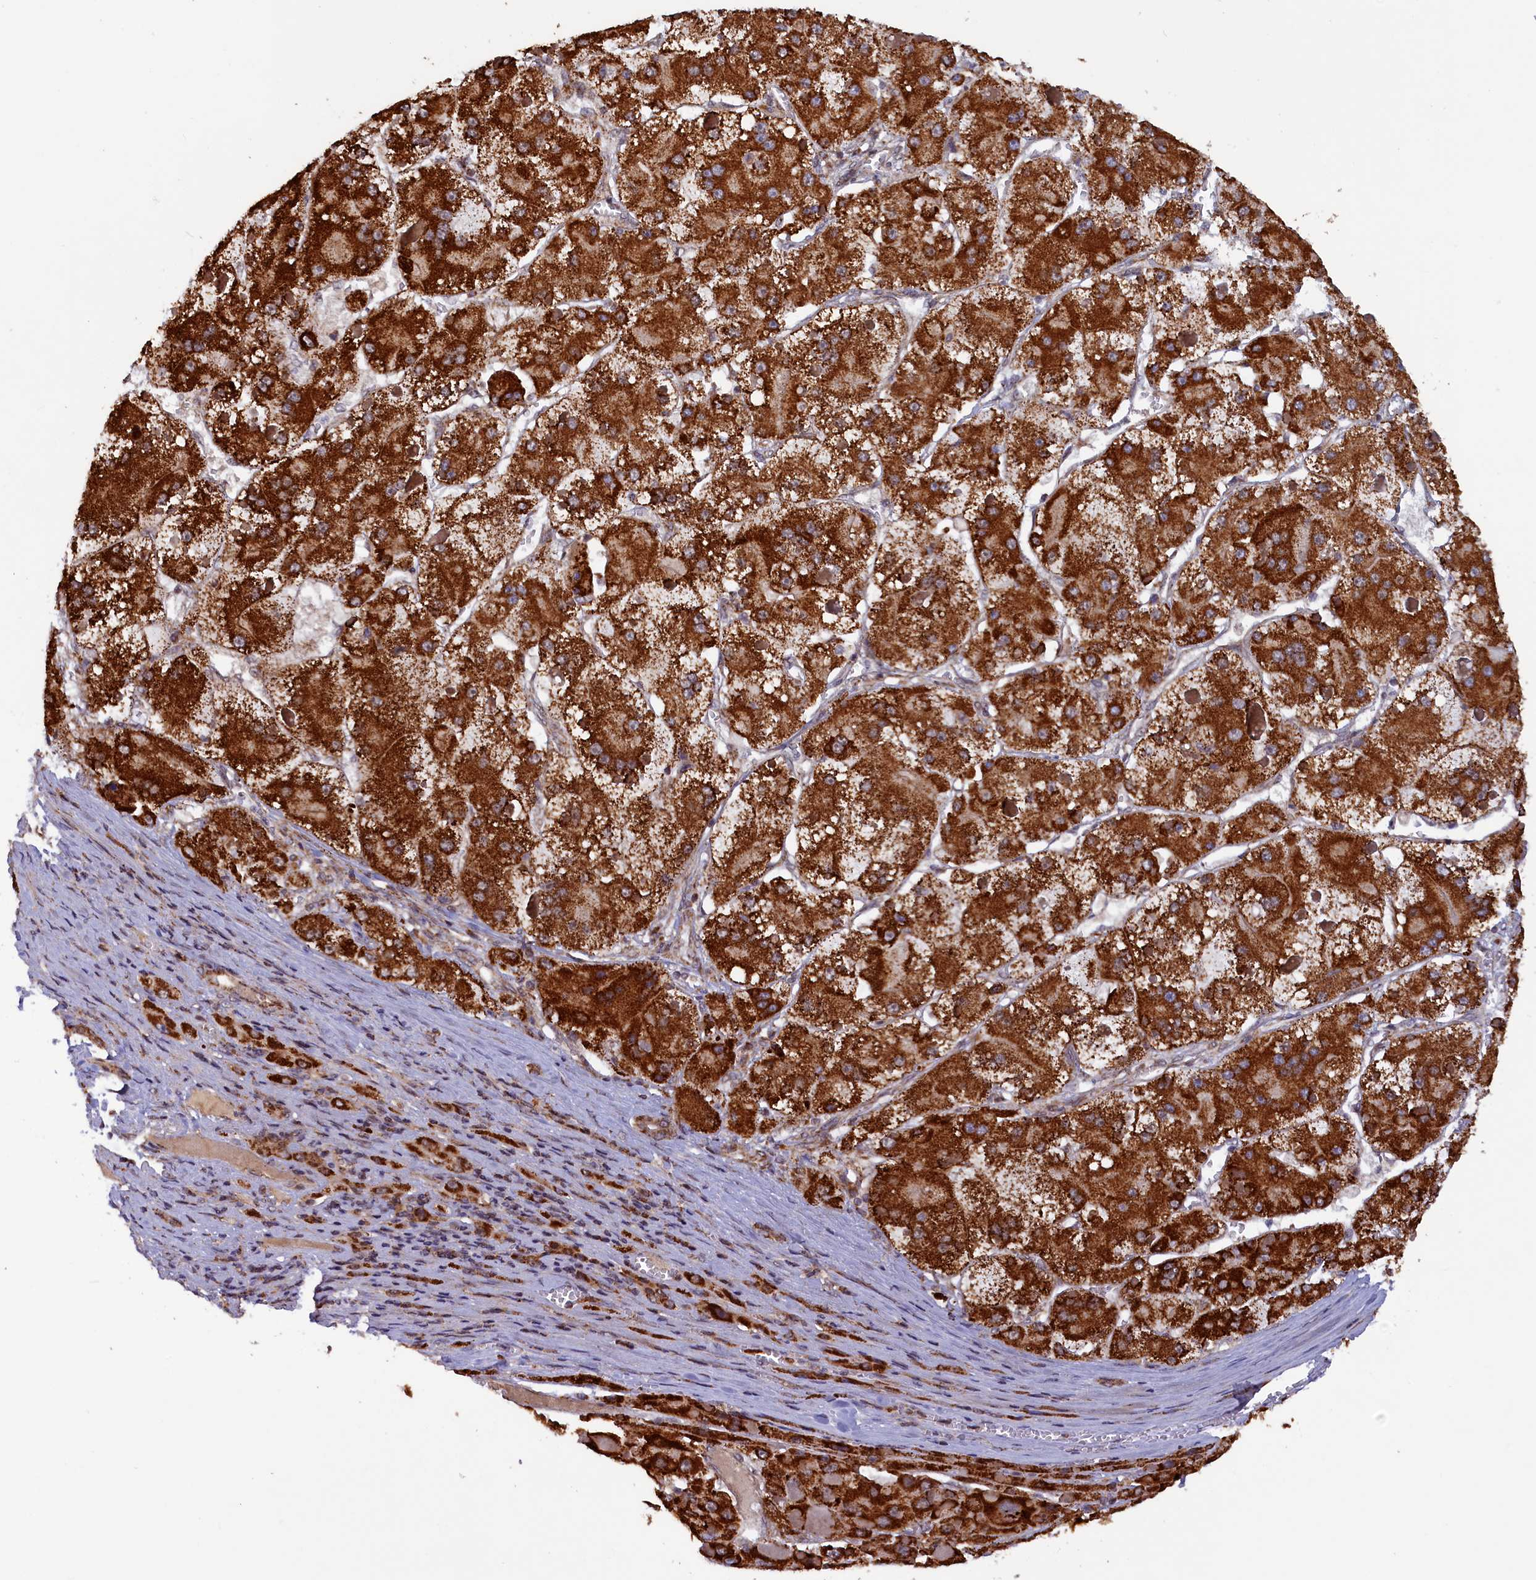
{"staining": {"intensity": "strong", "quantity": ">75%", "location": "cytoplasmic/membranous"}, "tissue": "liver cancer", "cell_type": "Tumor cells", "image_type": "cancer", "snomed": [{"axis": "morphology", "description": "Carcinoma, Hepatocellular, NOS"}, {"axis": "topography", "description": "Liver"}], "caption": "Immunohistochemistry of liver cancer (hepatocellular carcinoma) exhibits high levels of strong cytoplasmic/membranous expression in approximately >75% of tumor cells. (Brightfield microscopy of DAB IHC at high magnification).", "gene": "DUS3L", "patient": {"sex": "female", "age": 73}}